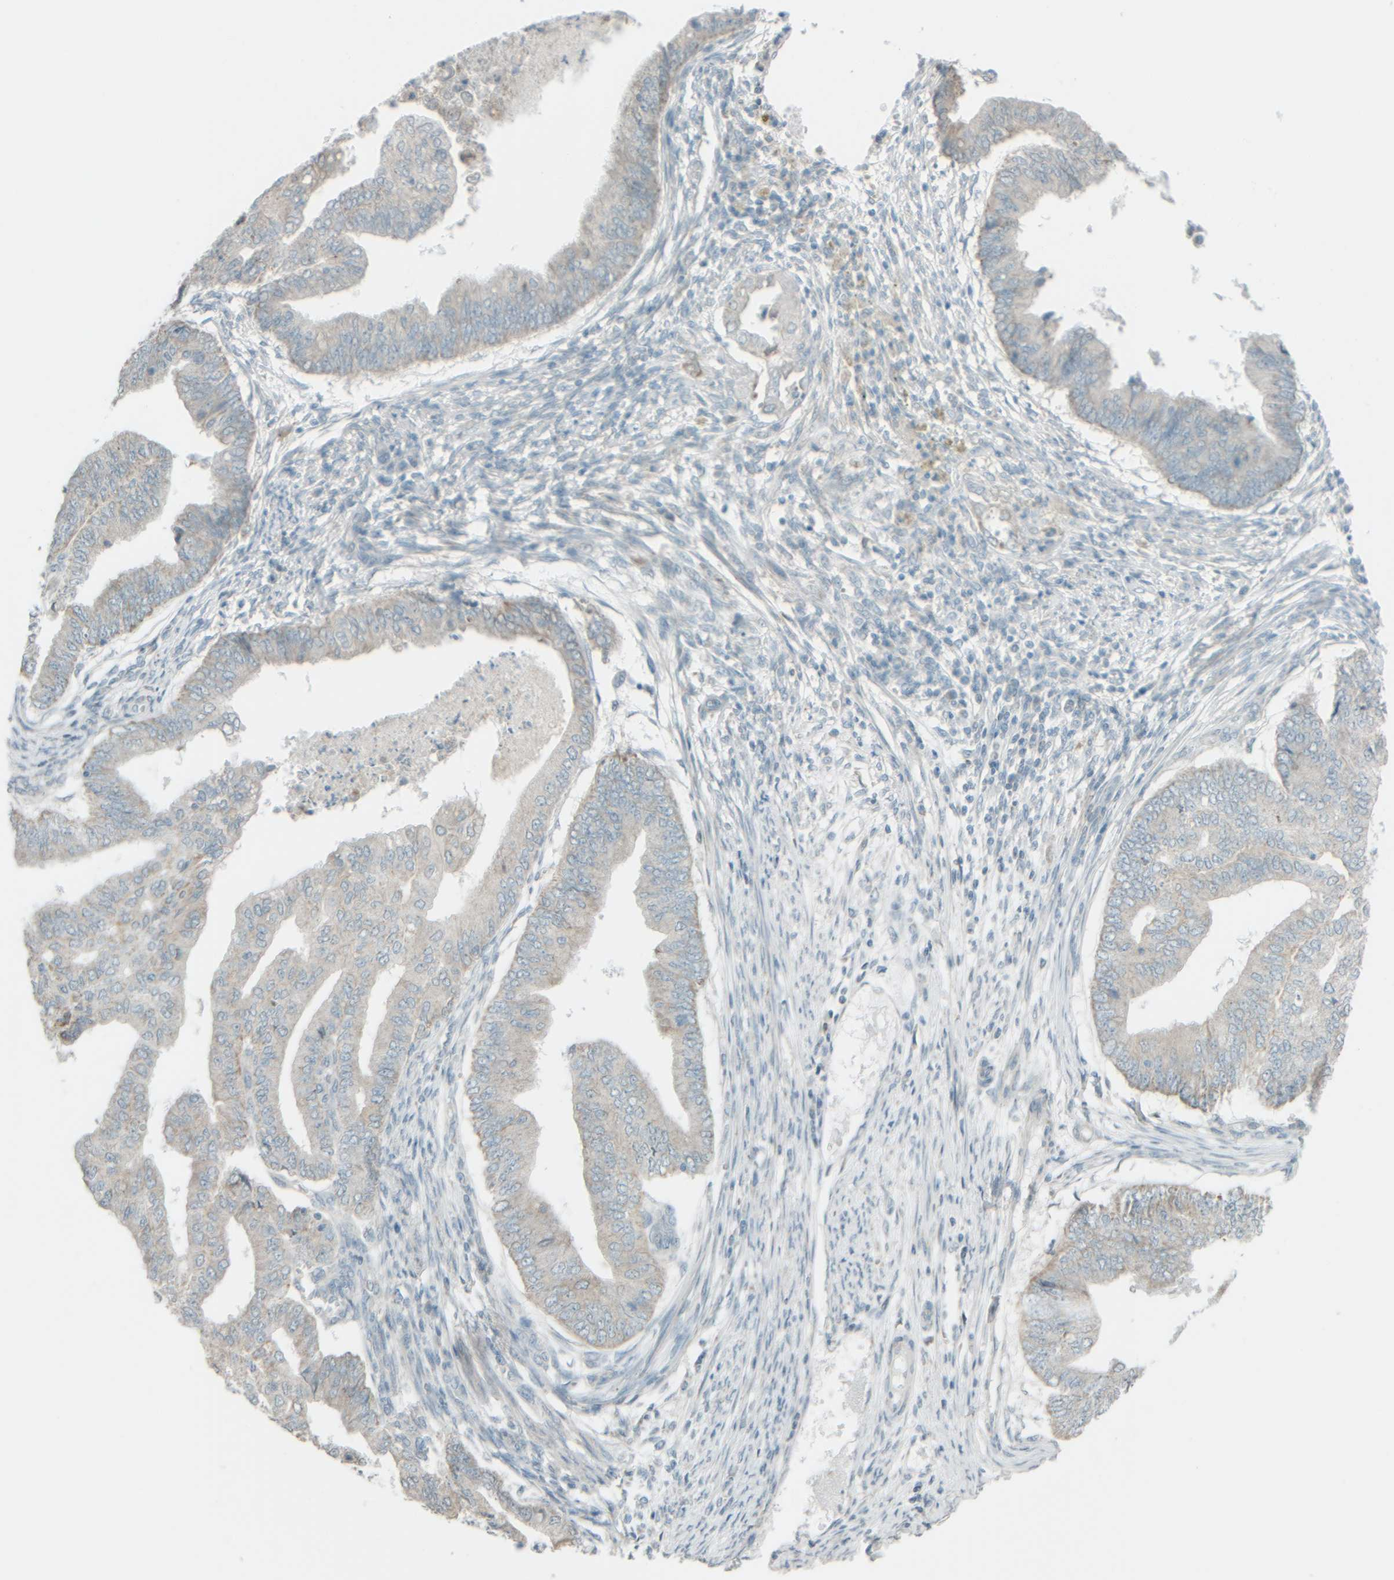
{"staining": {"intensity": "negative", "quantity": "none", "location": "none"}, "tissue": "endometrial cancer", "cell_type": "Tumor cells", "image_type": "cancer", "snomed": [{"axis": "morphology", "description": "Polyp, NOS"}, {"axis": "morphology", "description": "Adenocarcinoma, NOS"}, {"axis": "morphology", "description": "Adenoma, NOS"}, {"axis": "topography", "description": "Endometrium"}], "caption": "The image displays no significant expression in tumor cells of endometrial adenocarcinoma. (DAB immunohistochemistry visualized using brightfield microscopy, high magnification).", "gene": "PTGES3L-AARSD1", "patient": {"sex": "female", "age": 79}}